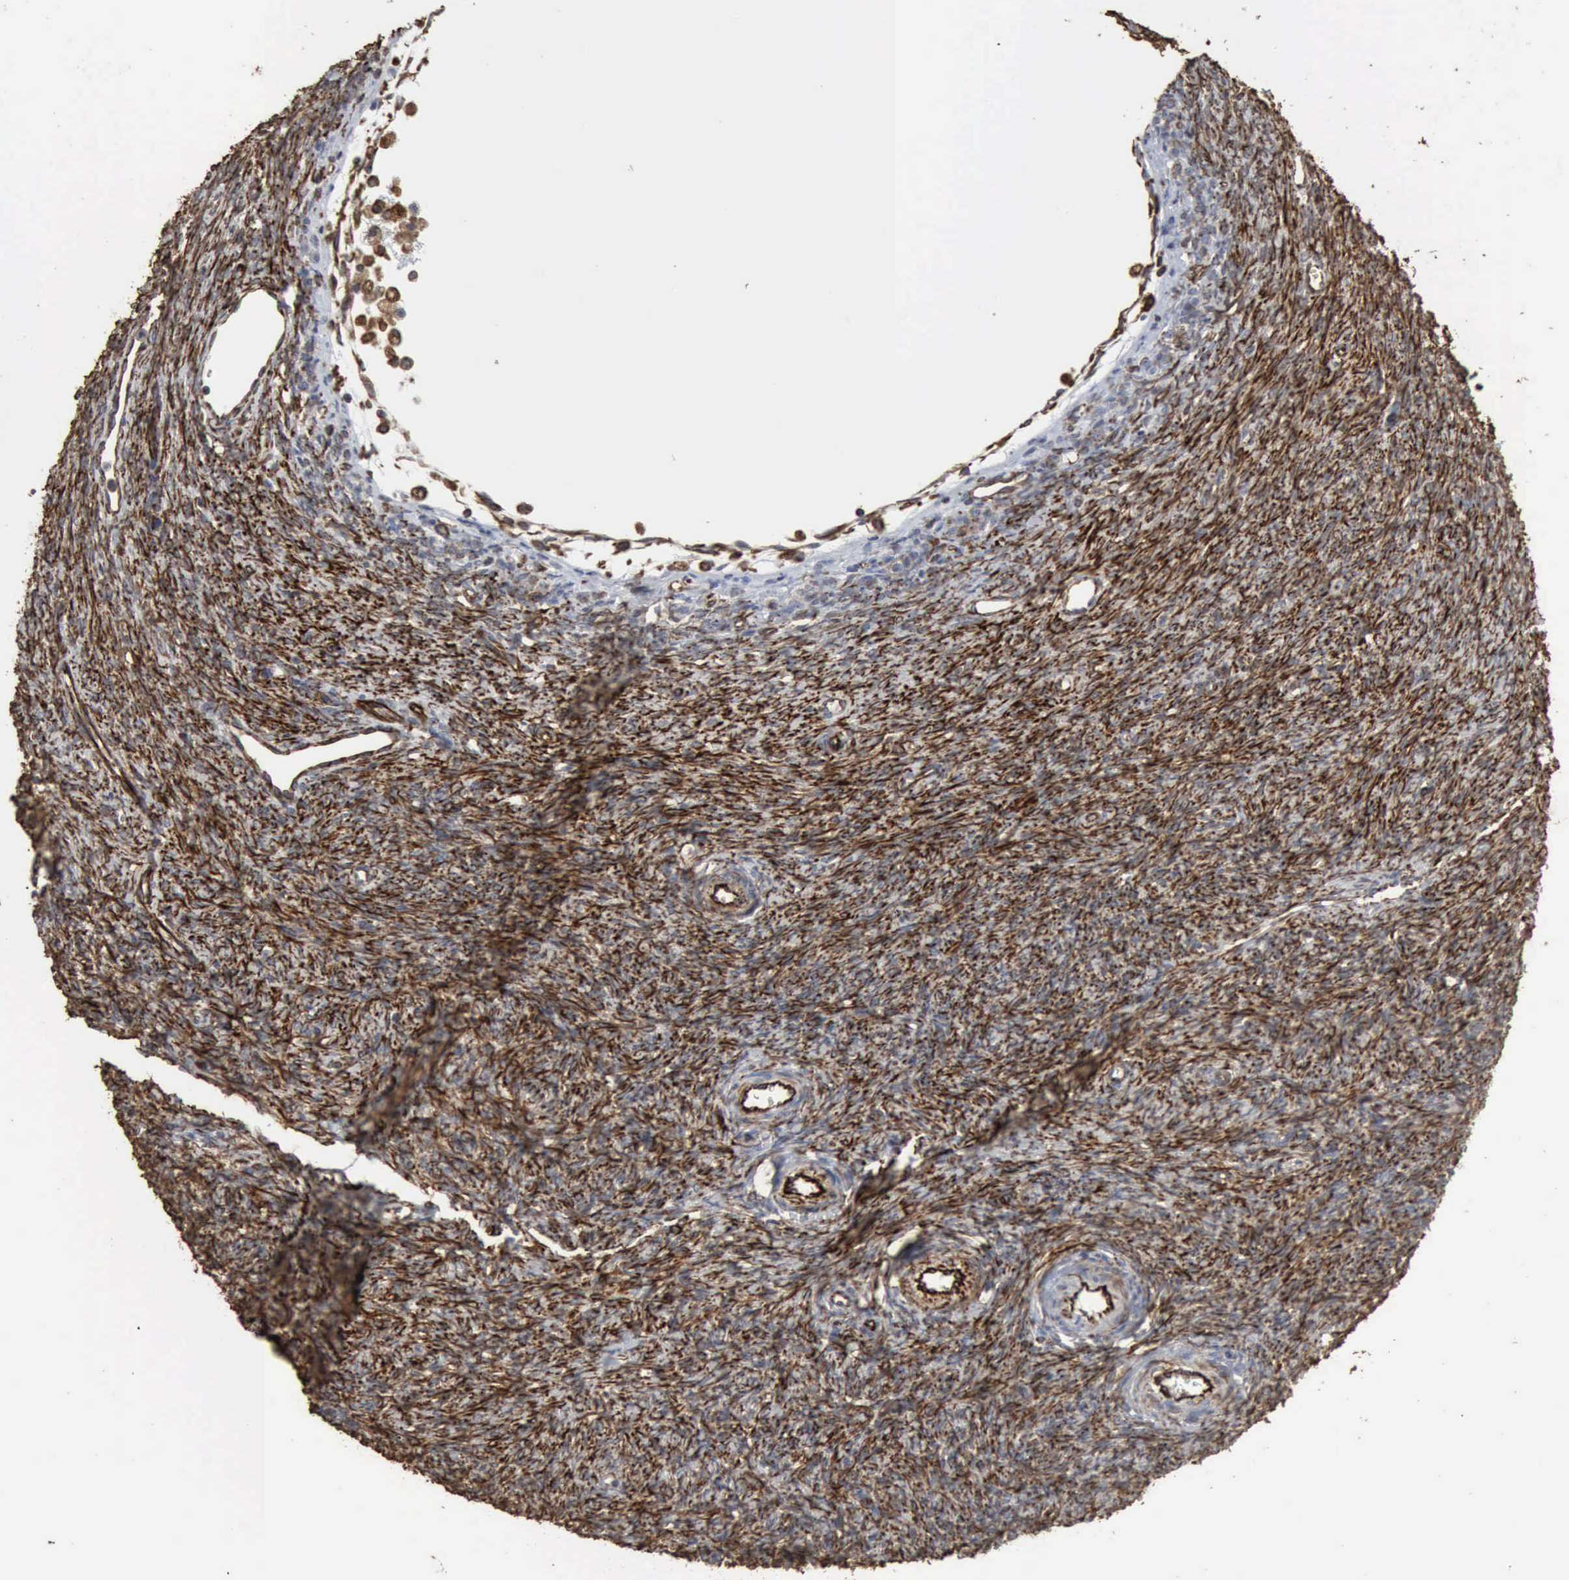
{"staining": {"intensity": "moderate", "quantity": "25%-75%", "location": "cytoplasmic/membranous"}, "tissue": "ovary", "cell_type": "Follicle cells", "image_type": "normal", "snomed": [{"axis": "morphology", "description": "Normal tissue, NOS"}, {"axis": "topography", "description": "Ovary"}], "caption": "Immunohistochemical staining of unremarkable human ovary shows 25%-75% levels of moderate cytoplasmic/membranous protein expression in about 25%-75% of follicle cells.", "gene": "CCNE1", "patient": {"sex": "female", "age": 32}}